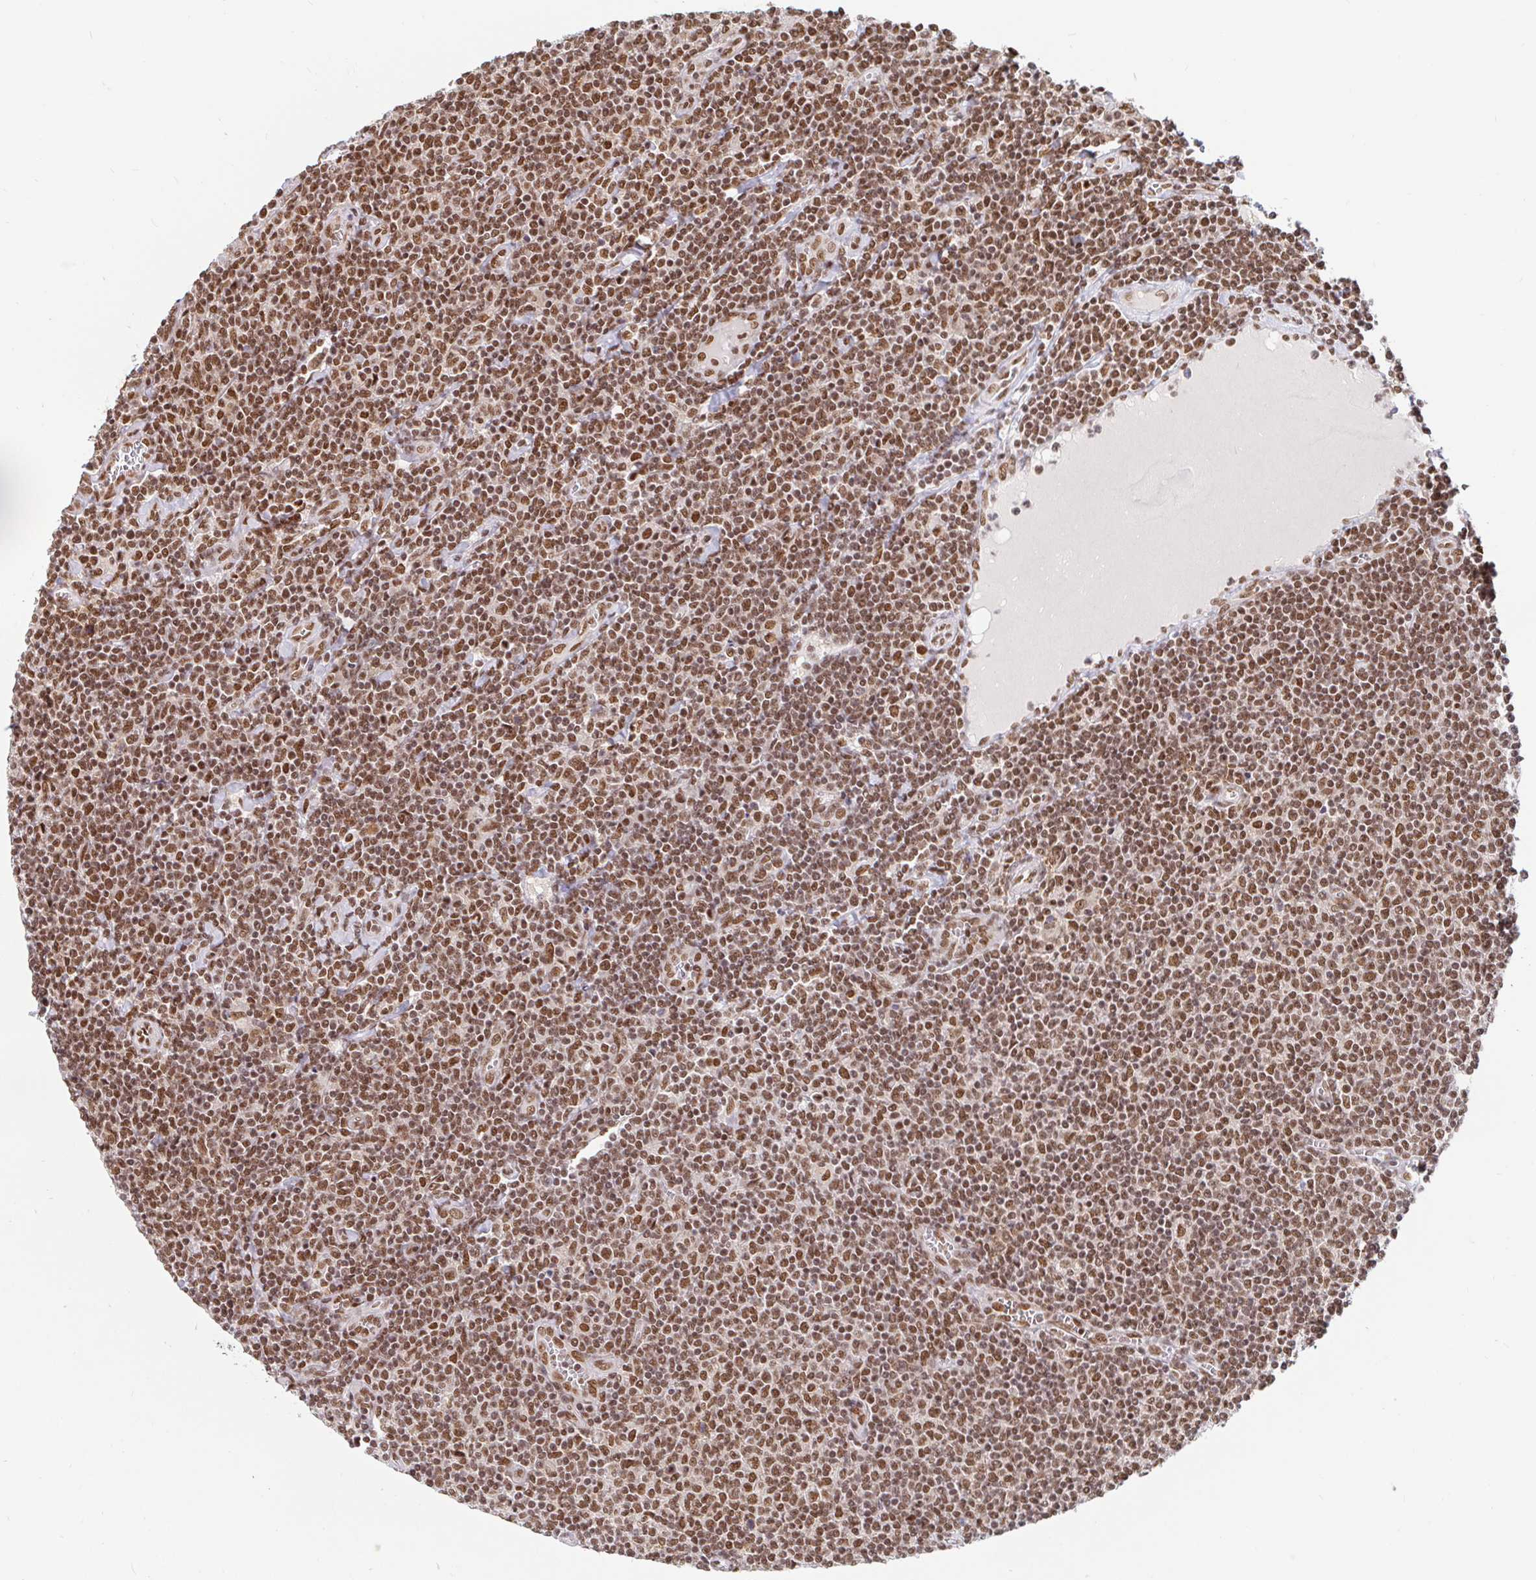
{"staining": {"intensity": "moderate", "quantity": ">75%", "location": "nuclear"}, "tissue": "lymphoma", "cell_type": "Tumor cells", "image_type": "cancer", "snomed": [{"axis": "morphology", "description": "Malignant lymphoma, non-Hodgkin's type, Low grade"}, {"axis": "topography", "description": "Lymph node"}], "caption": "A brown stain highlights moderate nuclear positivity of a protein in human low-grade malignant lymphoma, non-Hodgkin's type tumor cells. (brown staining indicates protein expression, while blue staining denotes nuclei).", "gene": "RBMX", "patient": {"sex": "male", "age": 52}}